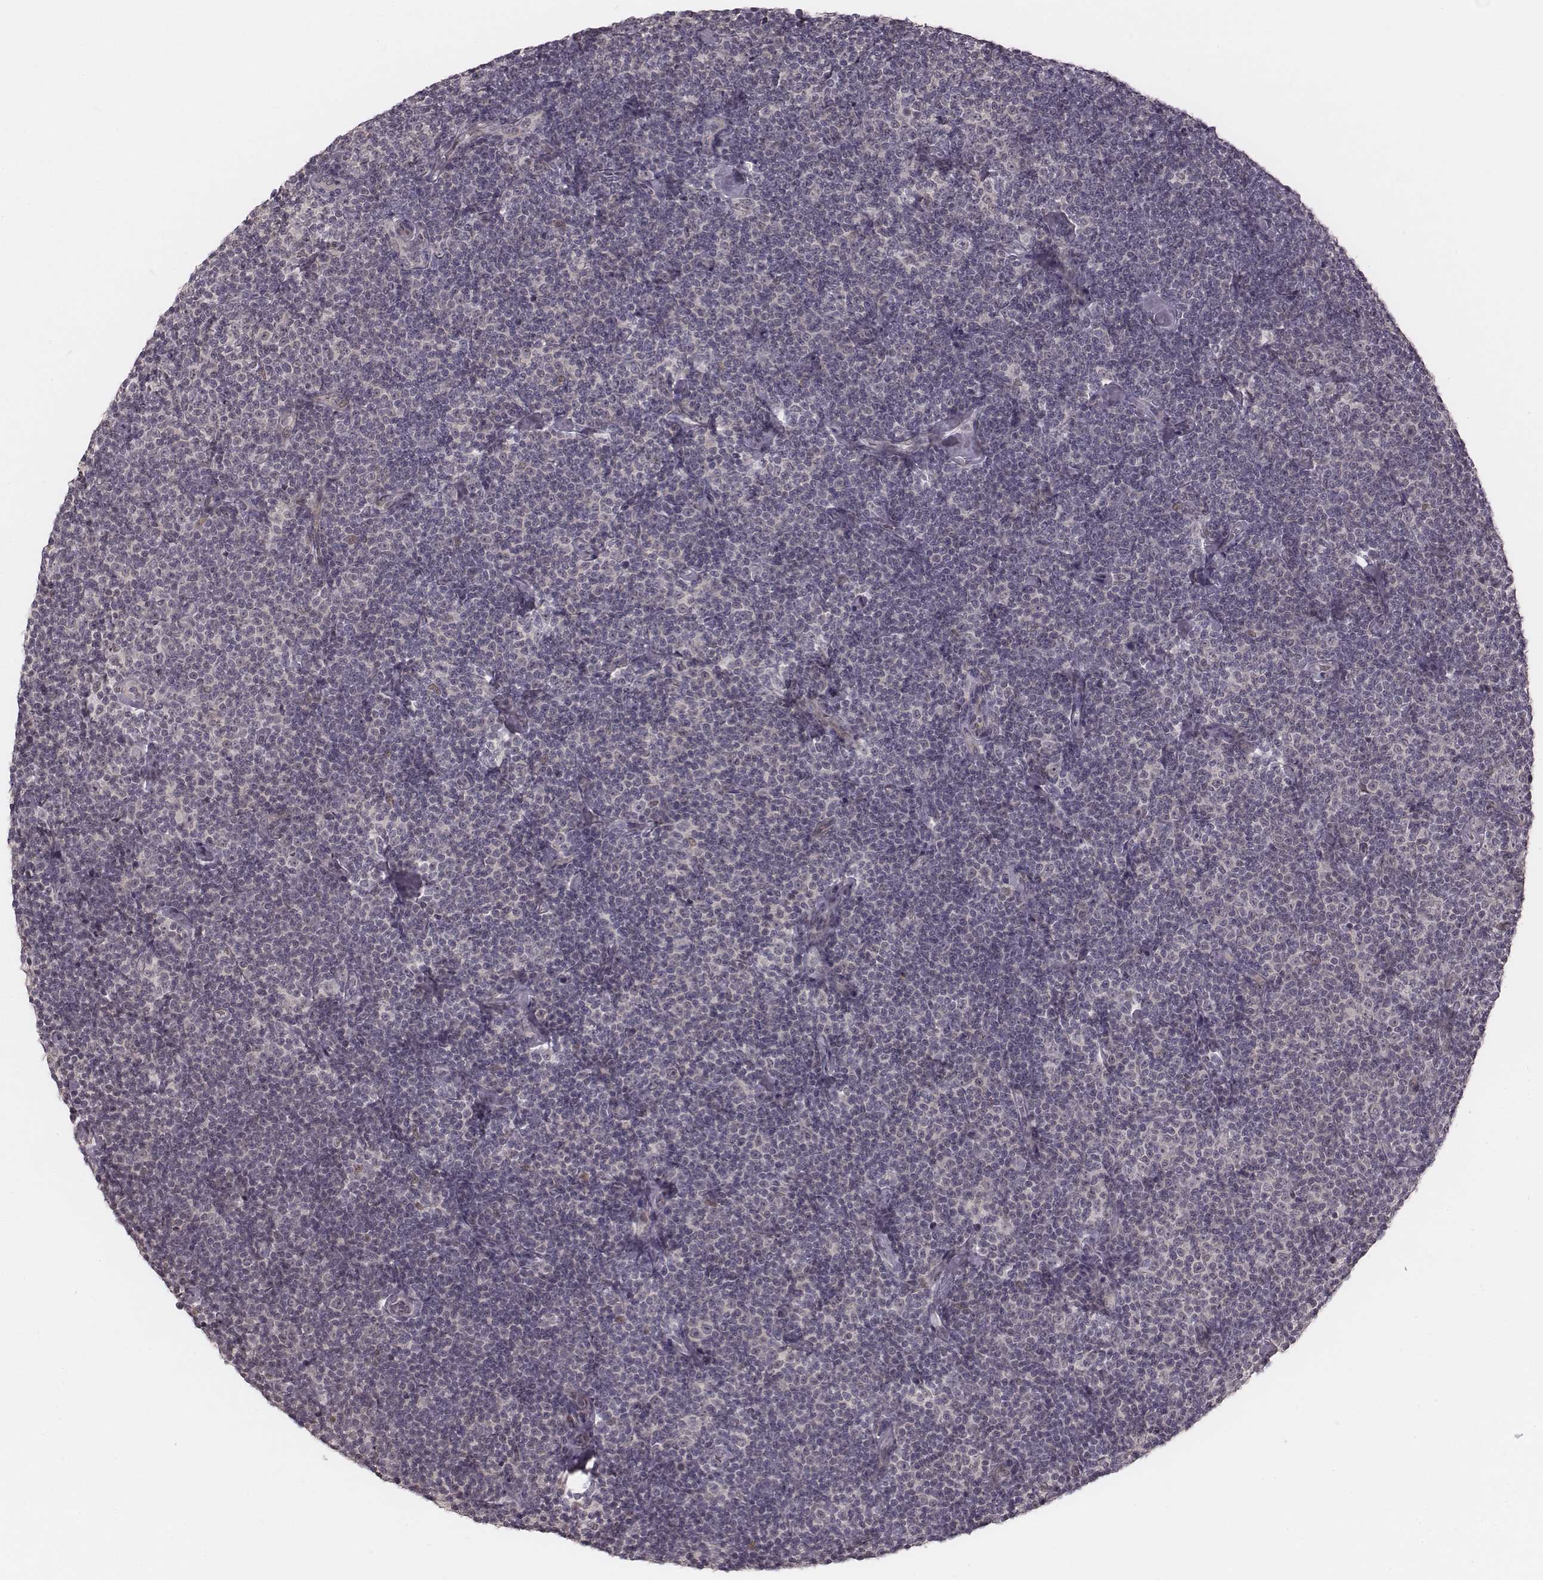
{"staining": {"intensity": "negative", "quantity": "none", "location": "none"}, "tissue": "lymphoma", "cell_type": "Tumor cells", "image_type": "cancer", "snomed": [{"axis": "morphology", "description": "Malignant lymphoma, non-Hodgkin's type, Low grade"}, {"axis": "topography", "description": "Lymph node"}], "caption": "Tumor cells show no significant protein expression in malignant lymphoma, non-Hodgkin's type (low-grade).", "gene": "IQCG", "patient": {"sex": "male", "age": 81}}